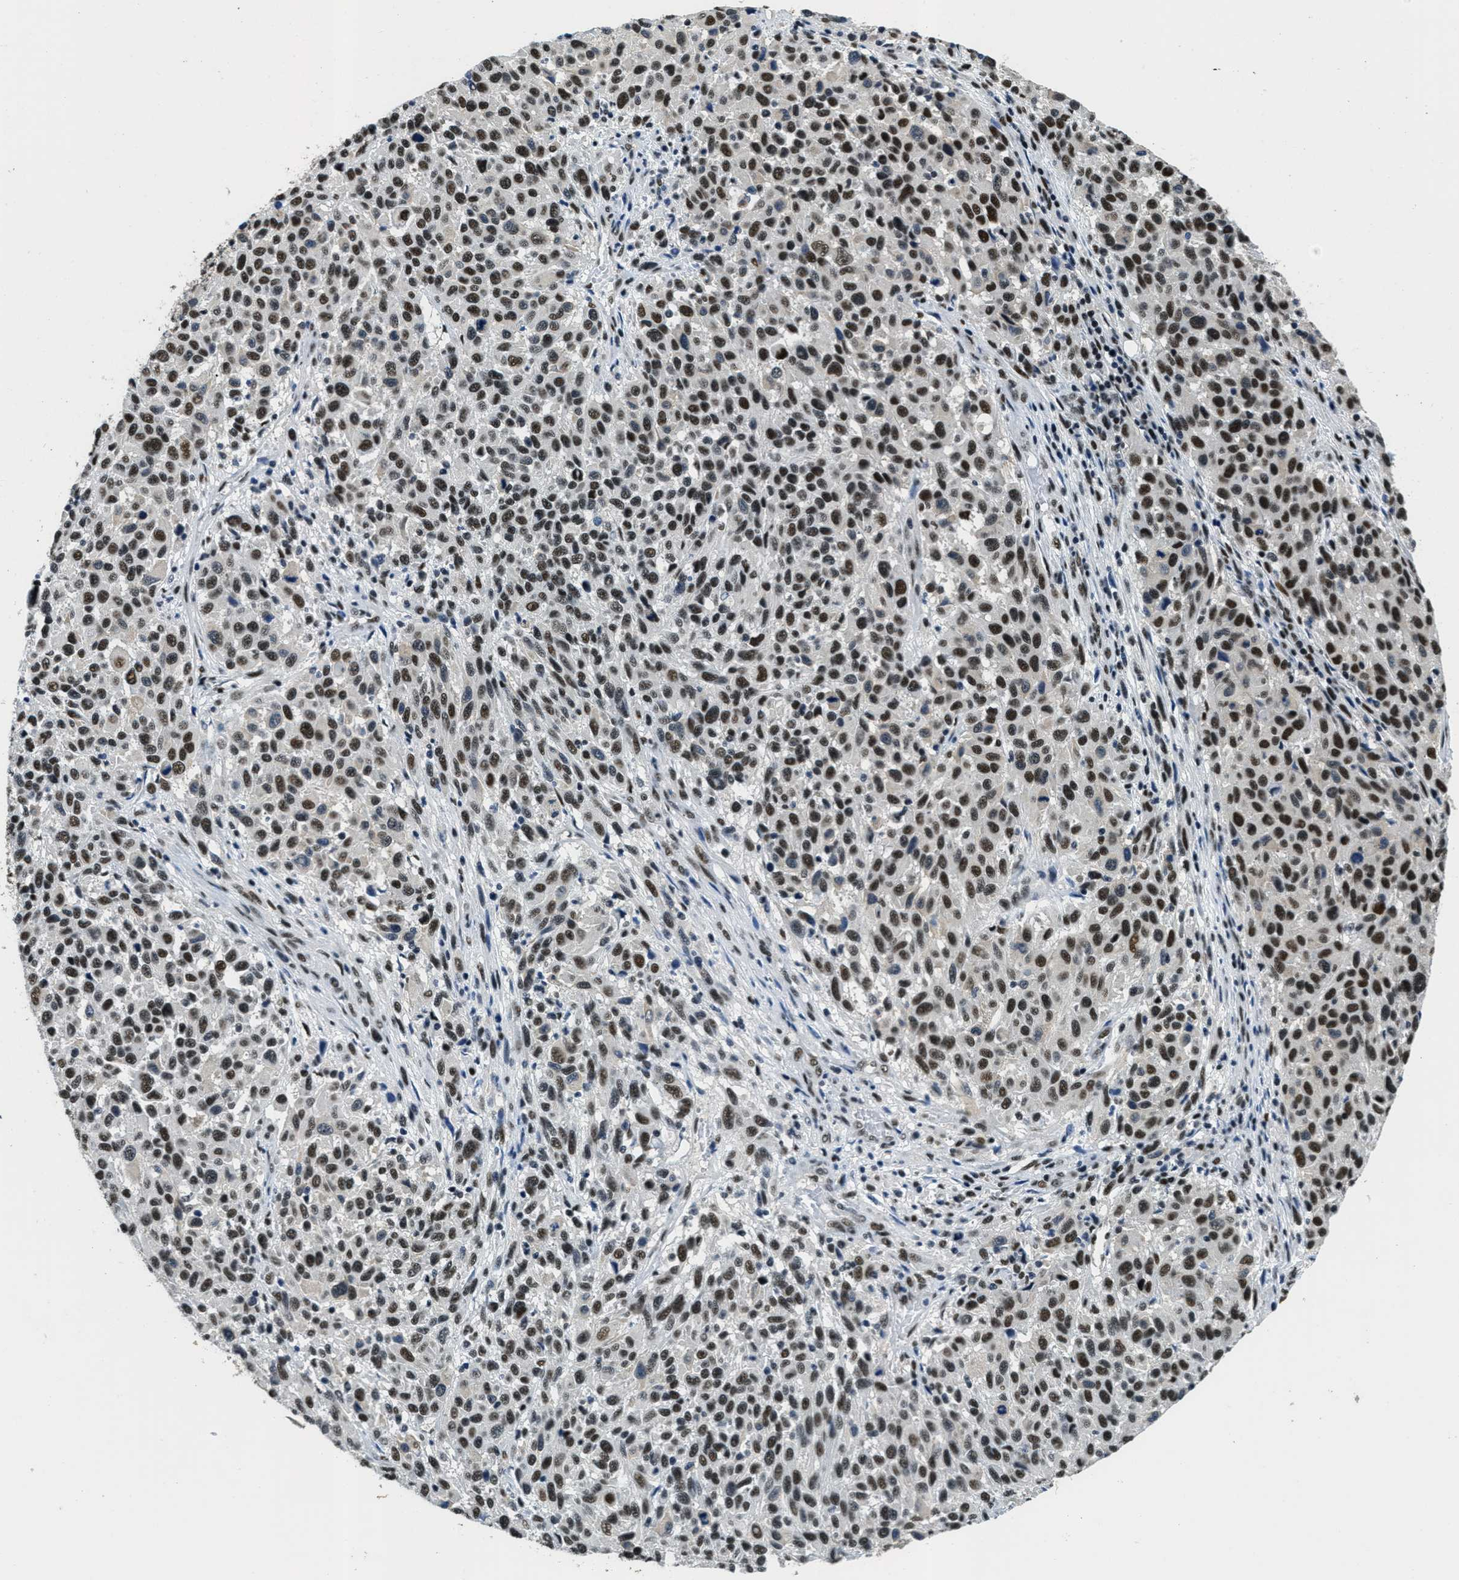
{"staining": {"intensity": "strong", "quantity": ">75%", "location": "nuclear"}, "tissue": "melanoma", "cell_type": "Tumor cells", "image_type": "cancer", "snomed": [{"axis": "morphology", "description": "Malignant melanoma, Metastatic site"}, {"axis": "topography", "description": "Lymph node"}], "caption": "A micrograph showing strong nuclear positivity in approximately >75% of tumor cells in melanoma, as visualized by brown immunohistochemical staining.", "gene": "SSB", "patient": {"sex": "male", "age": 61}}